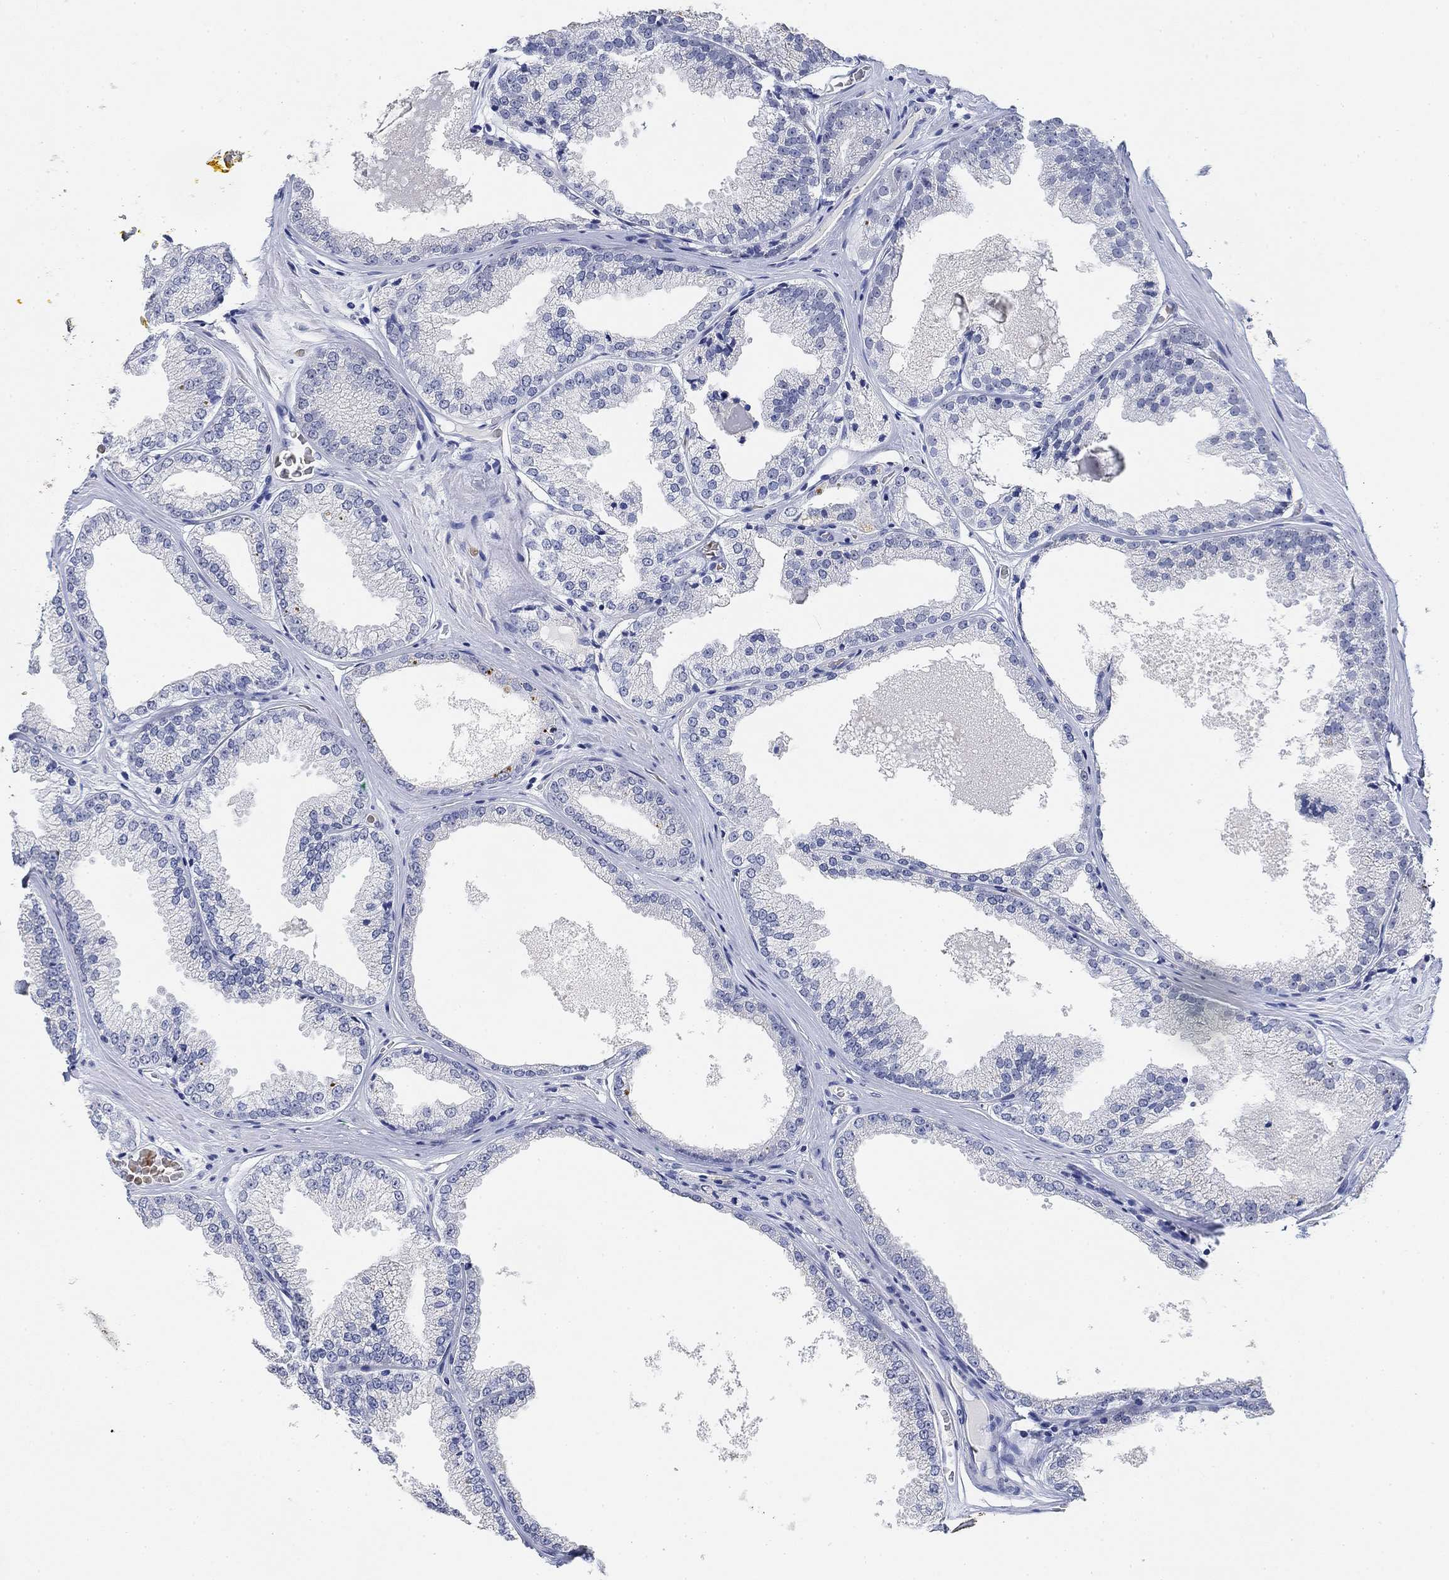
{"staining": {"intensity": "negative", "quantity": "none", "location": "none"}, "tissue": "prostate cancer", "cell_type": "Tumor cells", "image_type": "cancer", "snomed": [{"axis": "morphology", "description": "Adenocarcinoma, Low grade"}, {"axis": "topography", "description": "Prostate"}], "caption": "Human prostate cancer stained for a protein using immunohistochemistry (IHC) exhibits no staining in tumor cells.", "gene": "PAX6", "patient": {"sex": "male", "age": 68}}